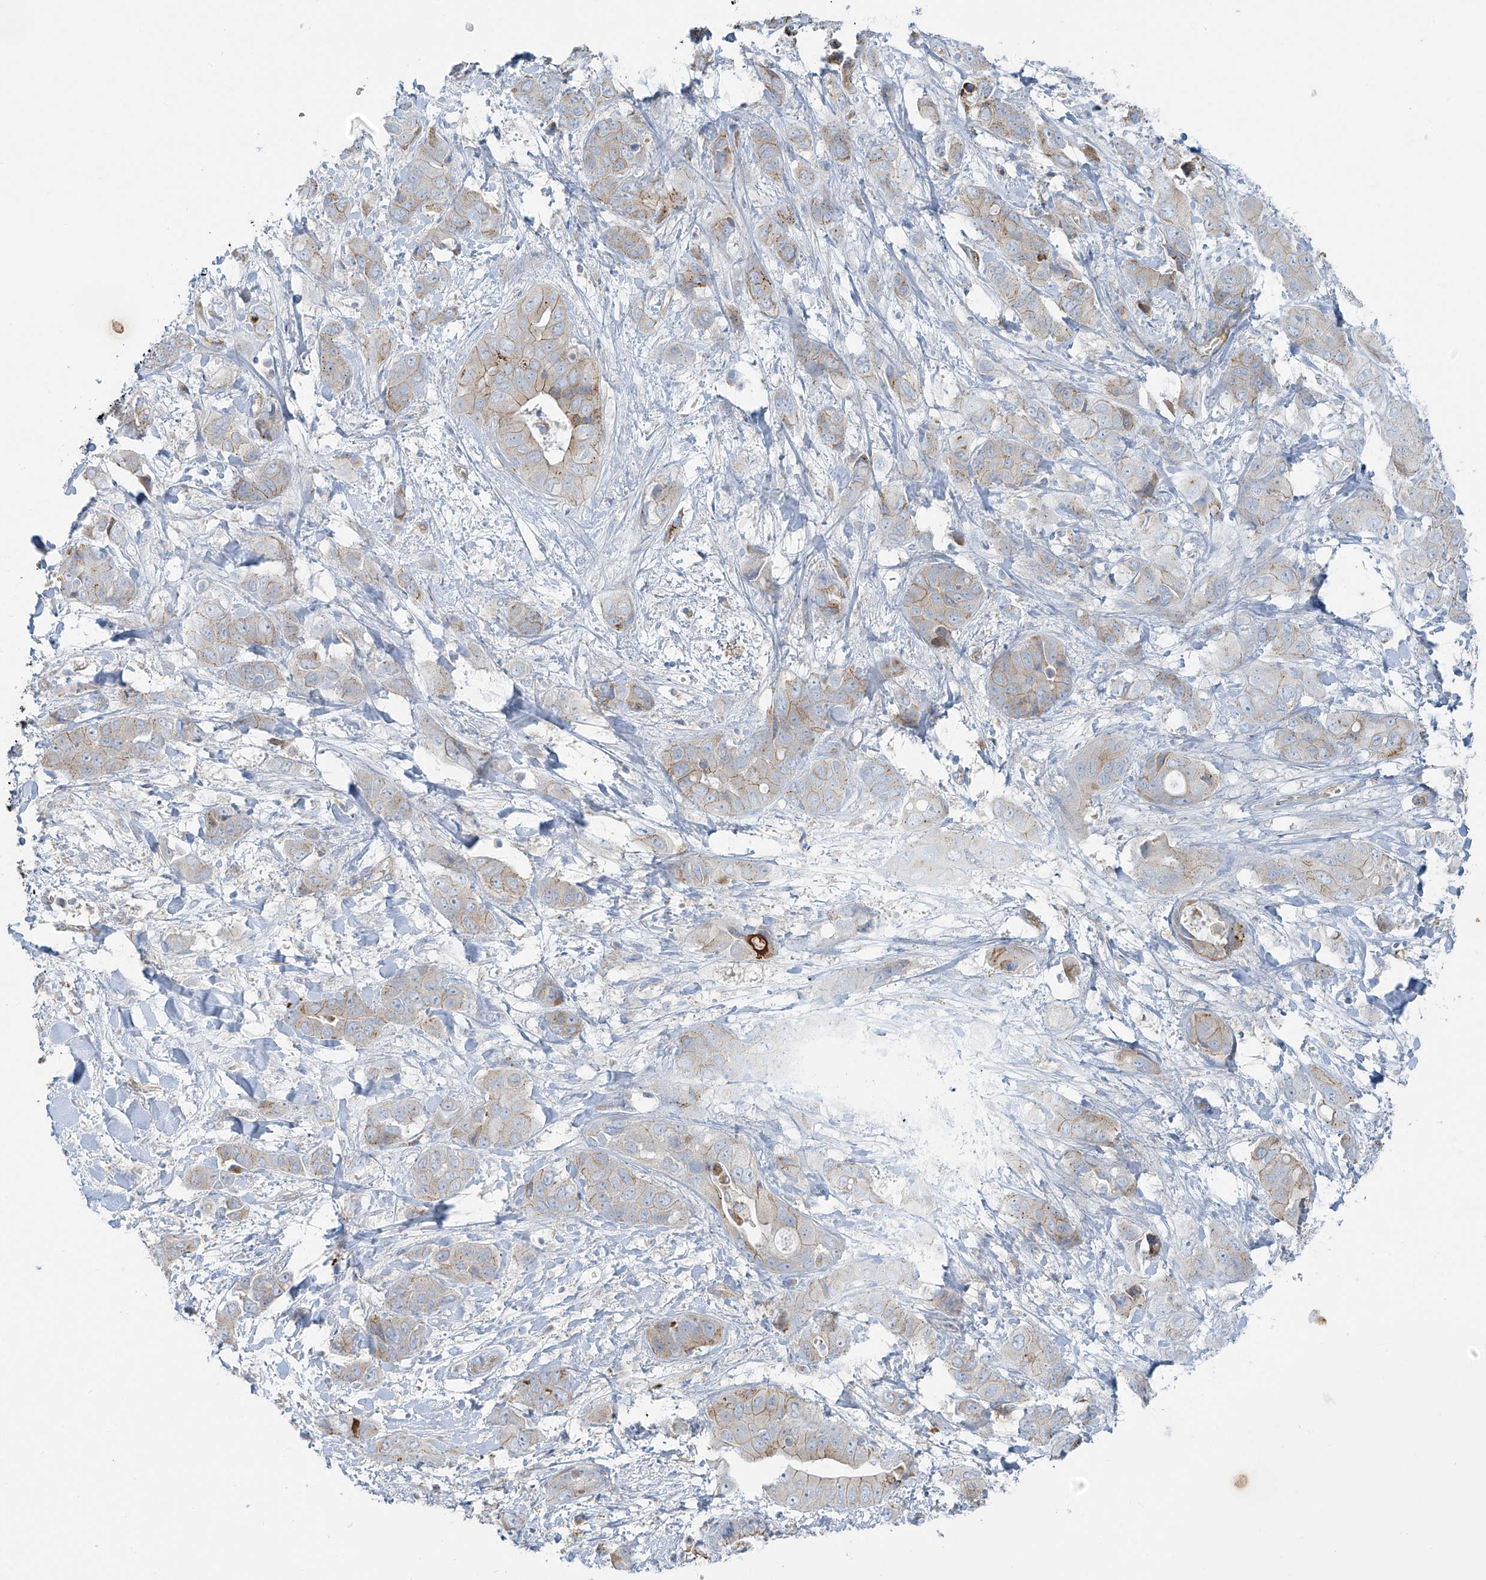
{"staining": {"intensity": "weak", "quantity": "25%-75%", "location": "cytoplasmic/membranous"}, "tissue": "liver cancer", "cell_type": "Tumor cells", "image_type": "cancer", "snomed": [{"axis": "morphology", "description": "Cholangiocarcinoma"}, {"axis": "topography", "description": "Liver"}], "caption": "Immunohistochemical staining of human cholangiocarcinoma (liver) reveals weak cytoplasmic/membranous protein staining in approximately 25%-75% of tumor cells. The staining was performed using DAB, with brown indicating positive protein expression. Nuclei are stained blue with hematoxylin.", "gene": "VAMP5", "patient": {"sex": "female", "age": 52}}